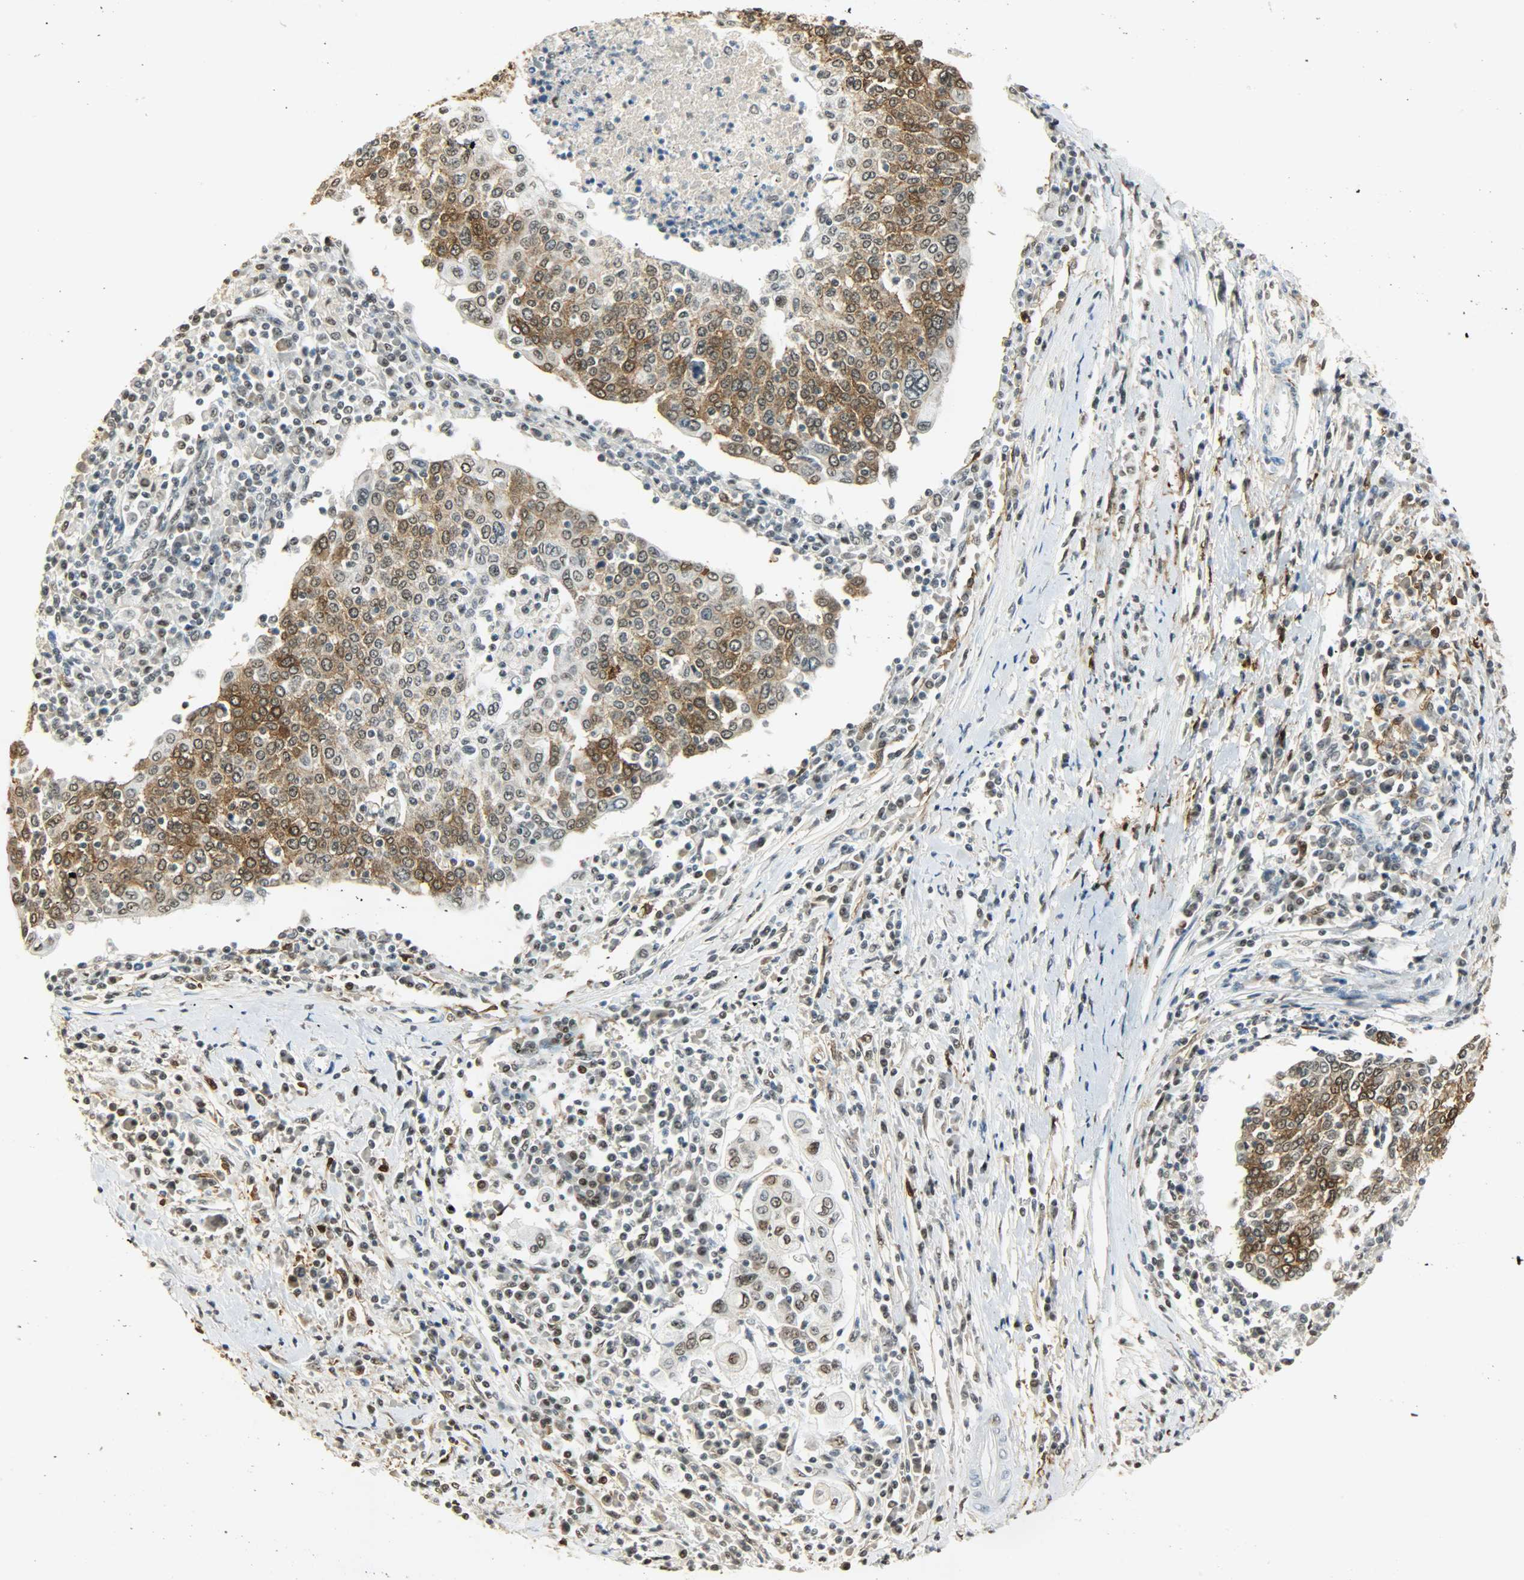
{"staining": {"intensity": "moderate", "quantity": "25%-75%", "location": "cytoplasmic/membranous,nuclear"}, "tissue": "cervical cancer", "cell_type": "Tumor cells", "image_type": "cancer", "snomed": [{"axis": "morphology", "description": "Squamous cell carcinoma, NOS"}, {"axis": "topography", "description": "Cervix"}], "caption": "Brown immunohistochemical staining in cervical squamous cell carcinoma reveals moderate cytoplasmic/membranous and nuclear expression in approximately 25%-75% of tumor cells.", "gene": "NGFR", "patient": {"sex": "female", "age": 40}}